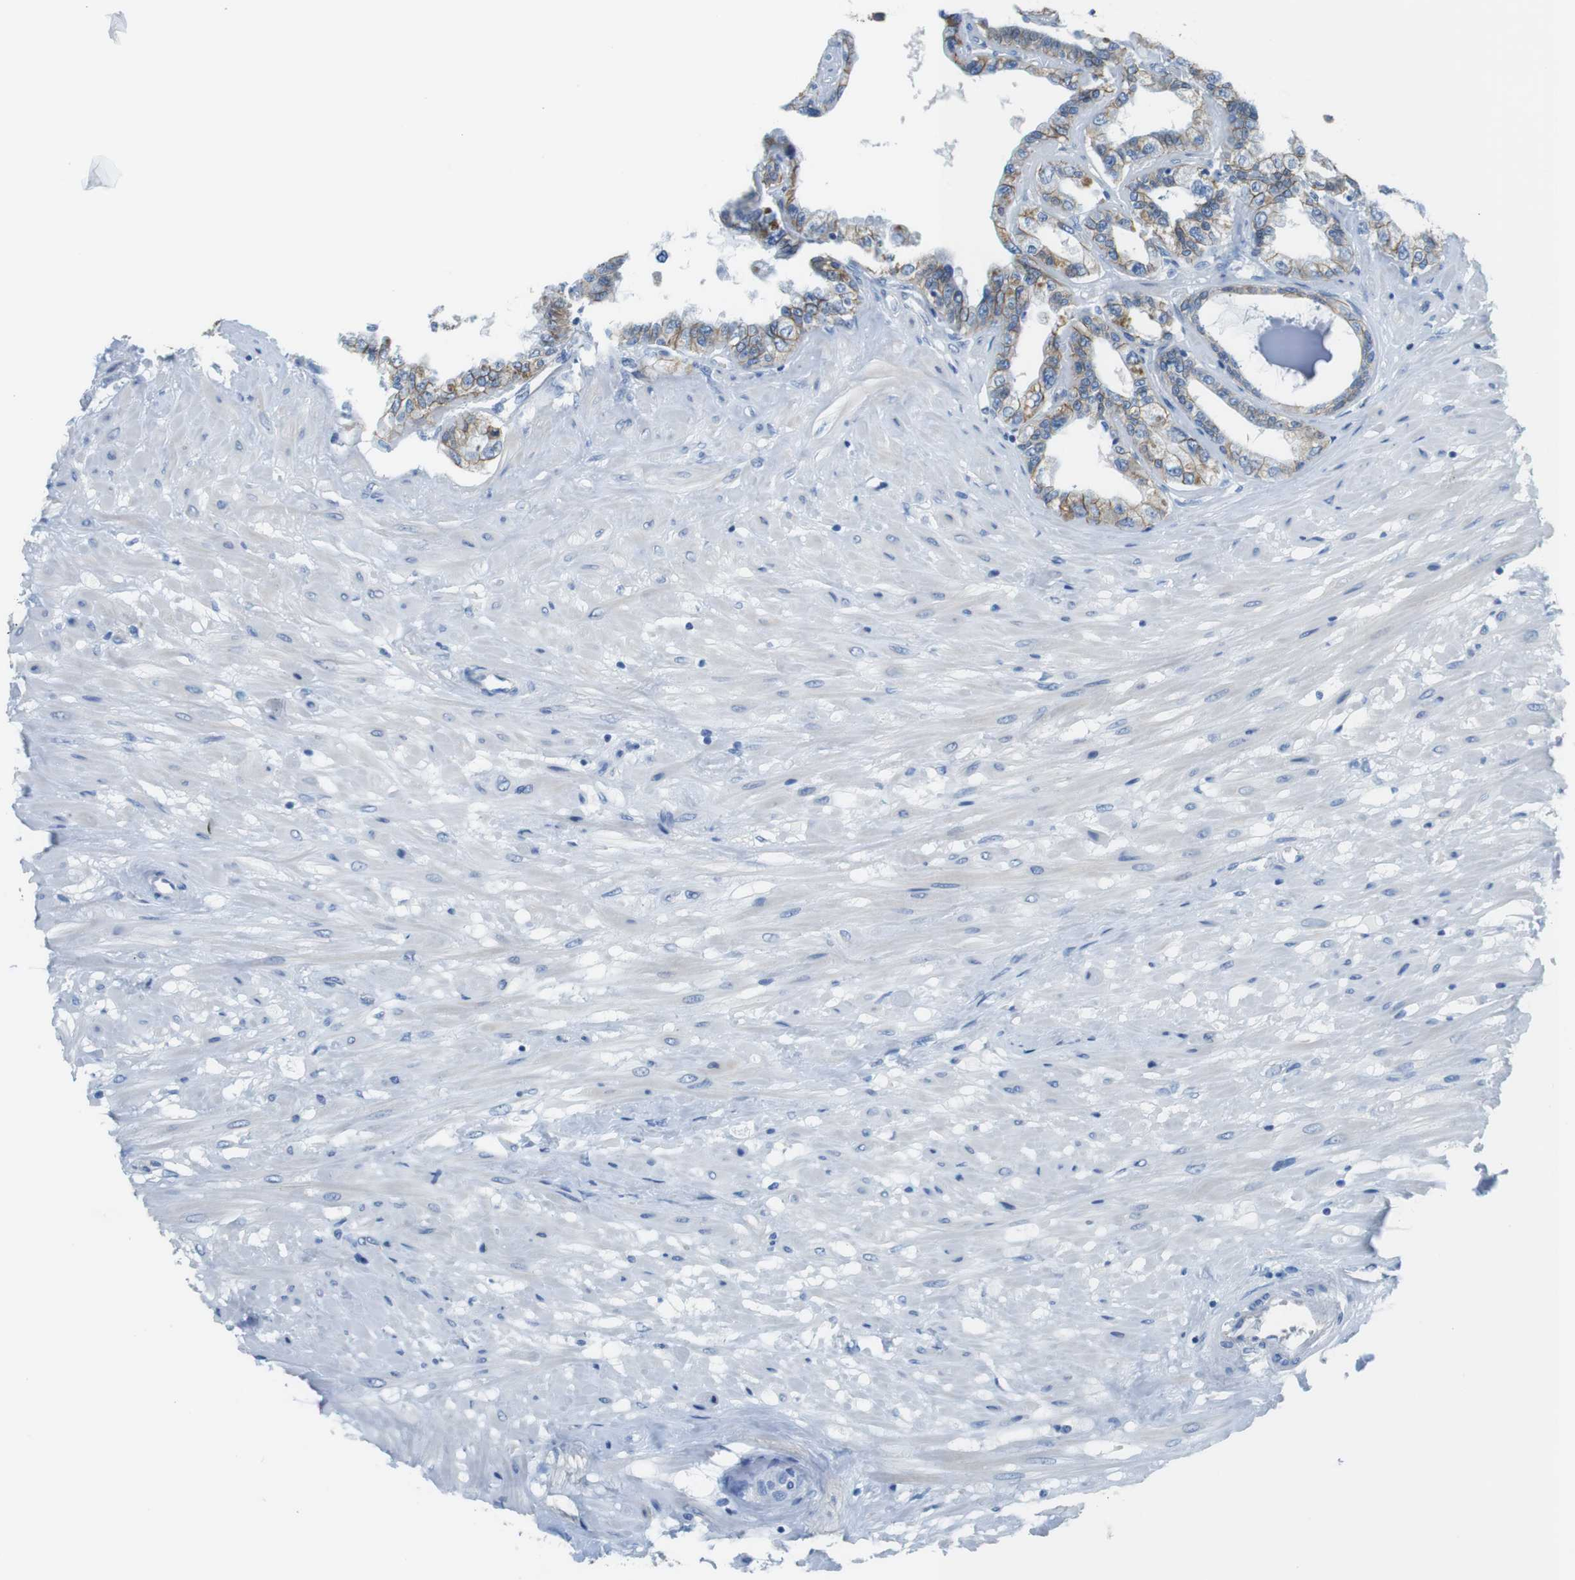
{"staining": {"intensity": "moderate", "quantity": ">75%", "location": "cytoplasmic/membranous"}, "tissue": "seminal vesicle", "cell_type": "Glandular cells", "image_type": "normal", "snomed": [{"axis": "morphology", "description": "Normal tissue, NOS"}, {"axis": "morphology", "description": "Inflammation, NOS"}, {"axis": "topography", "description": "Urinary bladder"}, {"axis": "topography", "description": "Prostate"}, {"axis": "topography", "description": "Seminal veicle"}], "caption": "A histopathology image of human seminal vesicle stained for a protein reveals moderate cytoplasmic/membranous brown staining in glandular cells.", "gene": "SLC6A6", "patient": {"sex": "male", "age": 82}}